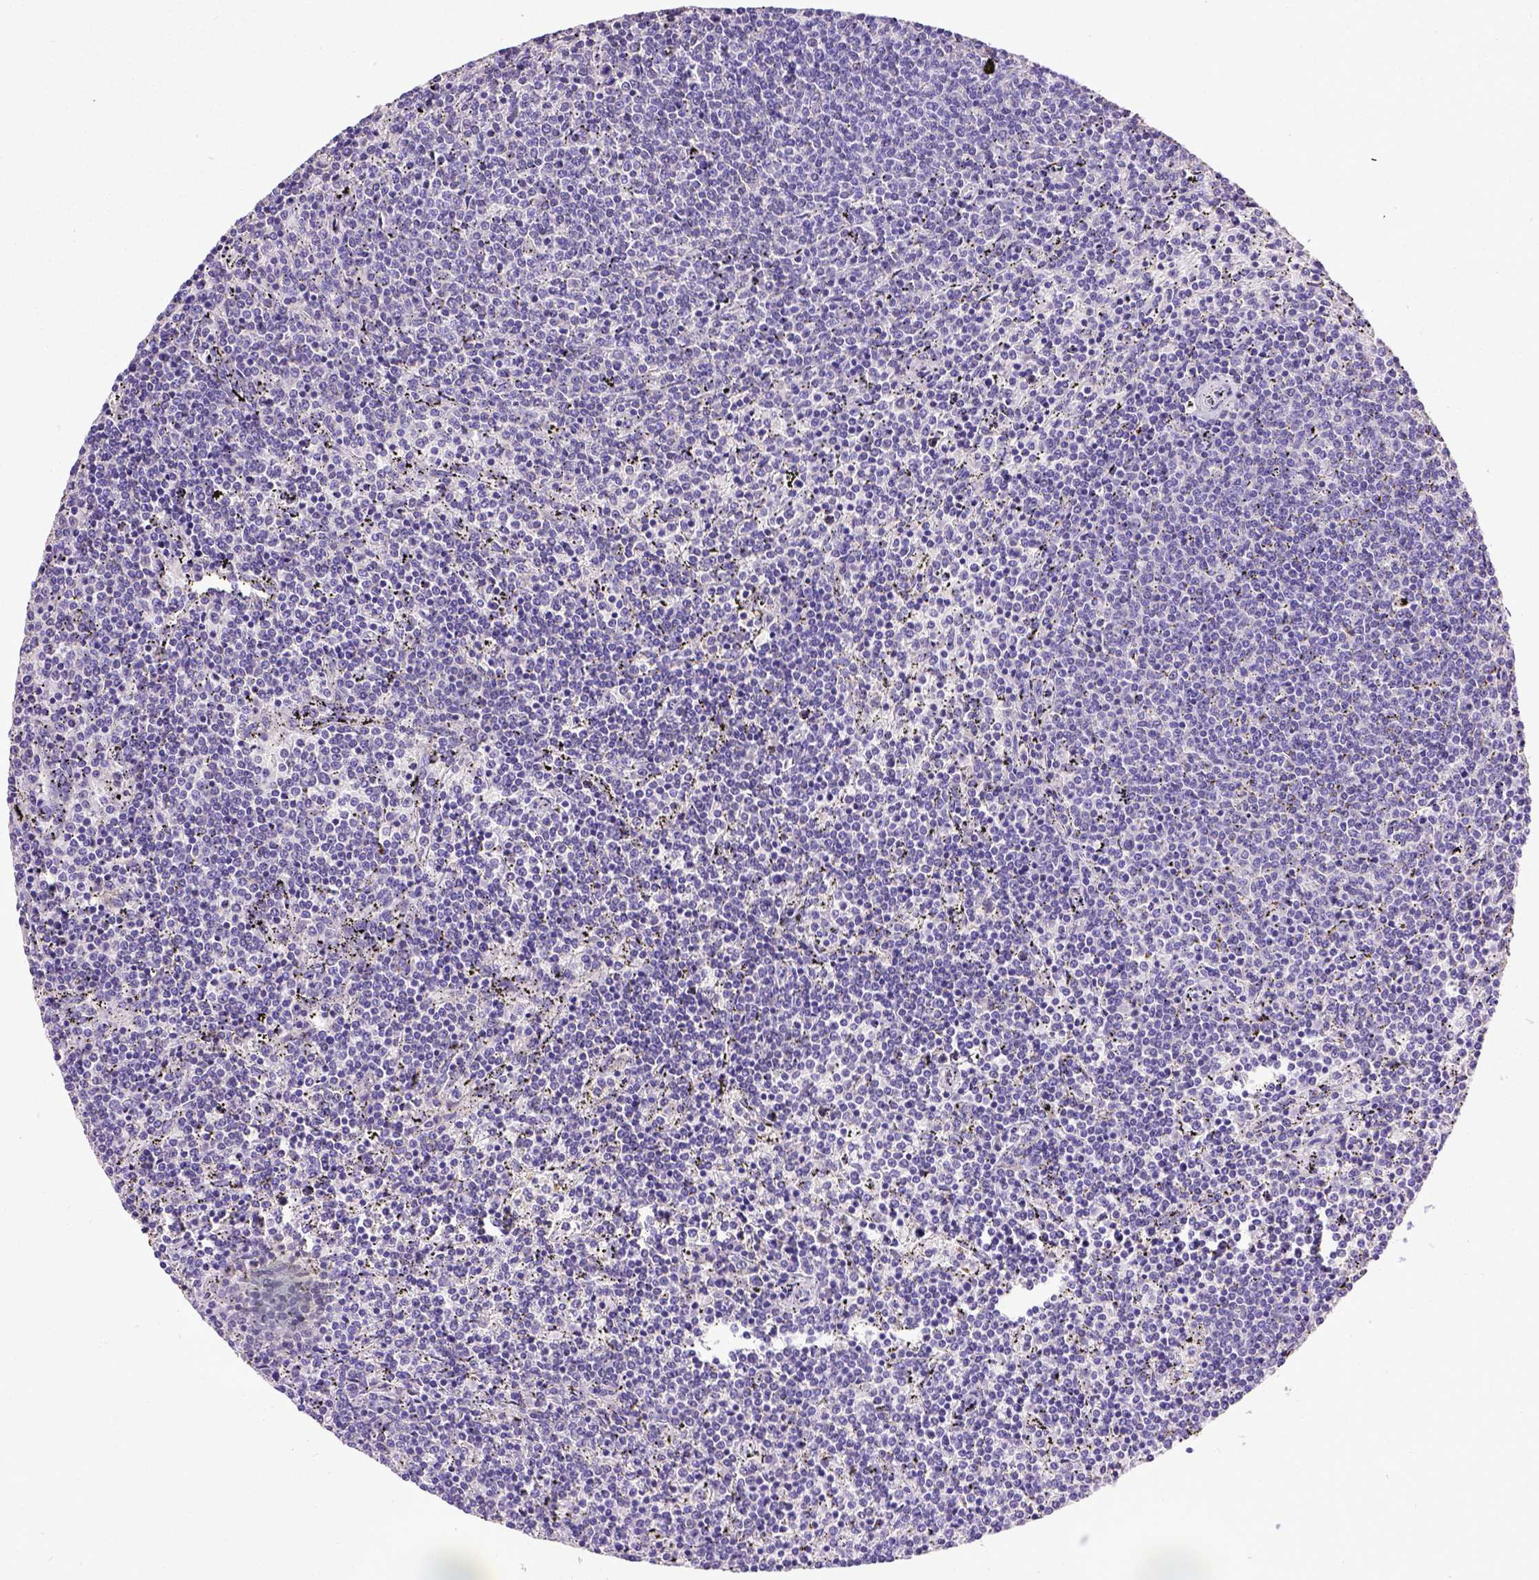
{"staining": {"intensity": "negative", "quantity": "none", "location": "none"}, "tissue": "lymphoma", "cell_type": "Tumor cells", "image_type": "cancer", "snomed": [{"axis": "morphology", "description": "Malignant lymphoma, non-Hodgkin's type, Low grade"}, {"axis": "topography", "description": "Spleen"}], "caption": "High power microscopy photomicrograph of an immunohistochemistry (IHC) photomicrograph of low-grade malignant lymphoma, non-Hodgkin's type, revealing no significant staining in tumor cells. (Immunohistochemistry (ihc), brightfield microscopy, high magnification).", "gene": "SPEF1", "patient": {"sex": "female", "age": 50}}